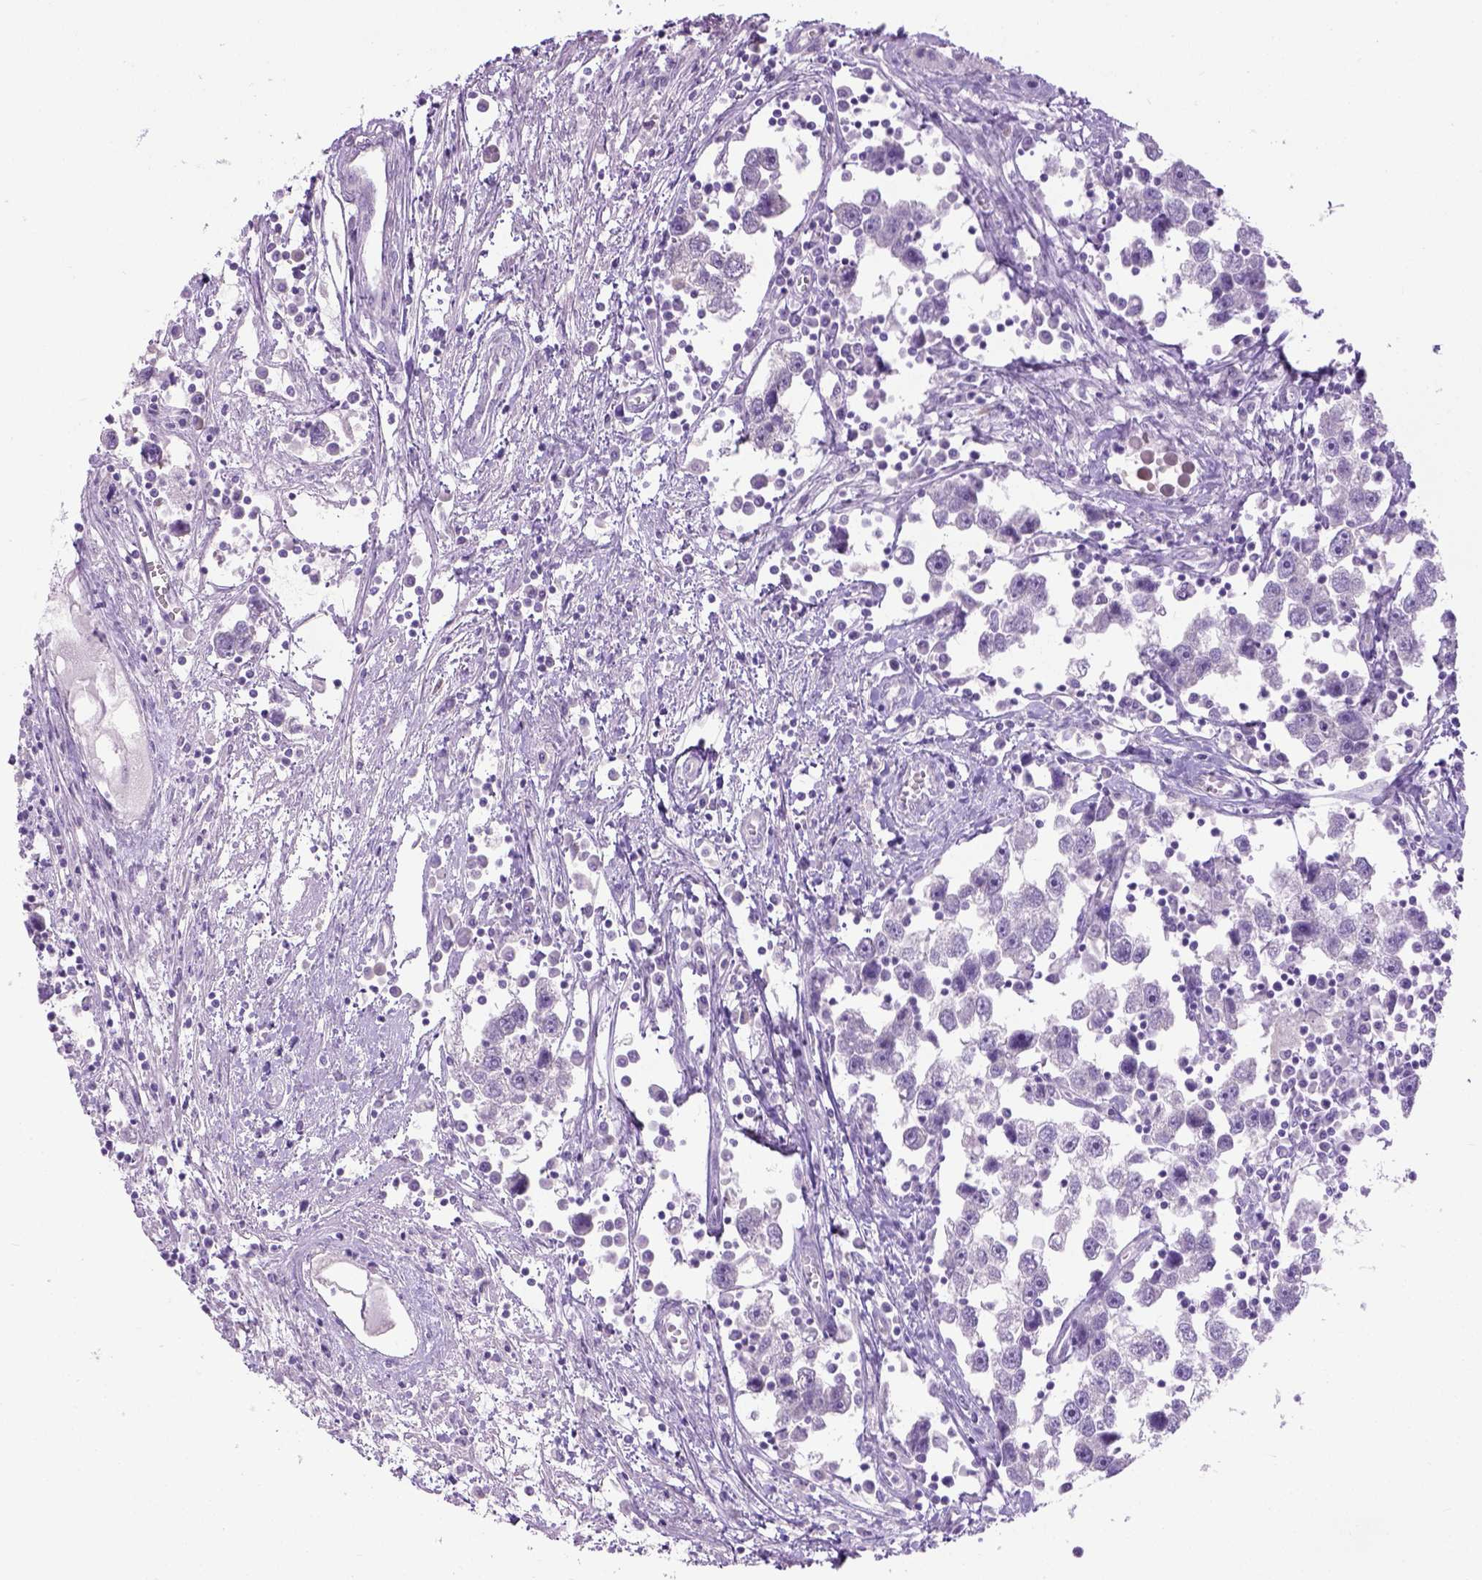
{"staining": {"intensity": "negative", "quantity": "none", "location": "none"}, "tissue": "testis cancer", "cell_type": "Tumor cells", "image_type": "cancer", "snomed": [{"axis": "morphology", "description": "Seminoma, NOS"}, {"axis": "topography", "description": "Testis"}], "caption": "Human testis seminoma stained for a protein using immunohistochemistry displays no positivity in tumor cells.", "gene": "CYP24A1", "patient": {"sex": "male", "age": 30}}